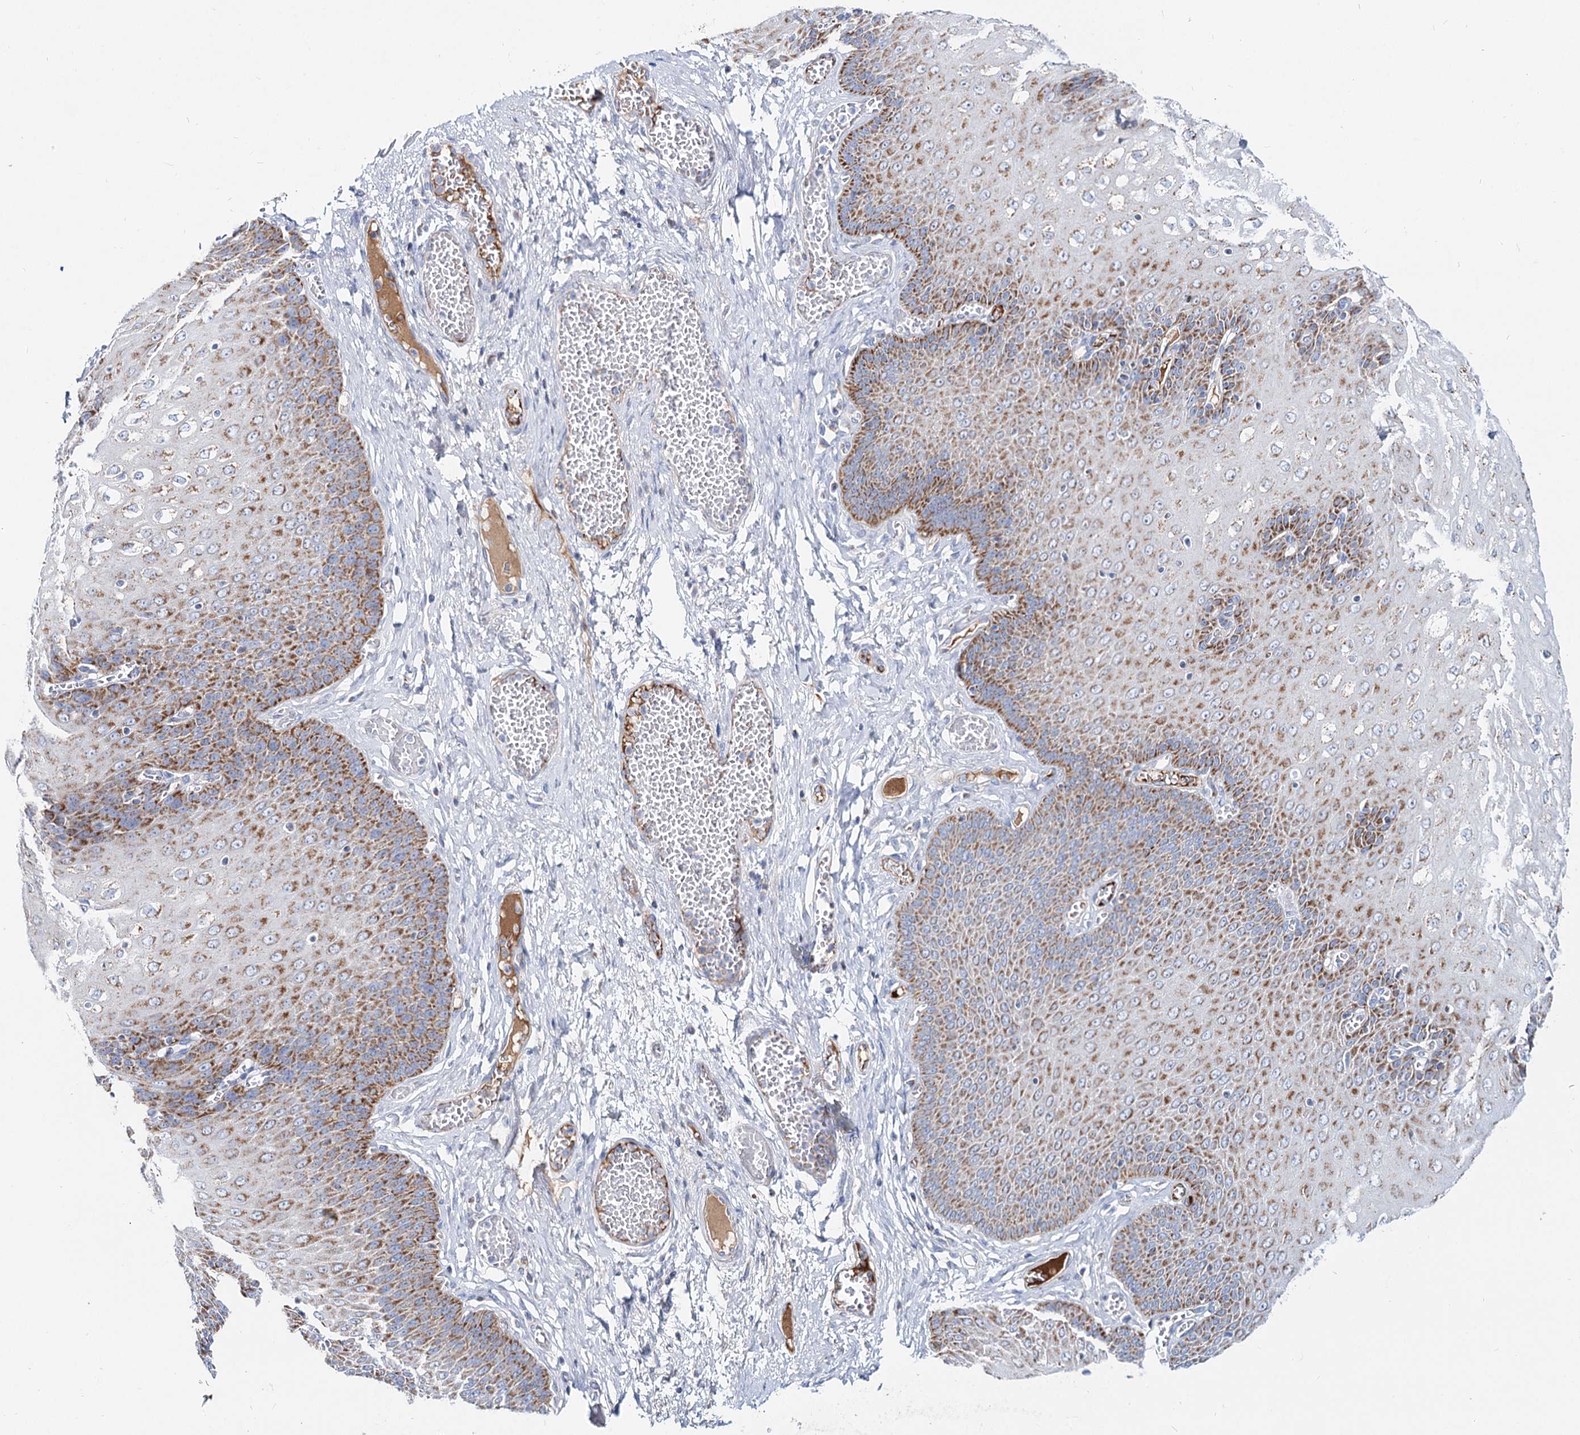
{"staining": {"intensity": "moderate", "quantity": "25%-75%", "location": "cytoplasmic/membranous"}, "tissue": "esophagus", "cell_type": "Squamous epithelial cells", "image_type": "normal", "snomed": [{"axis": "morphology", "description": "Normal tissue, NOS"}, {"axis": "topography", "description": "Esophagus"}], "caption": "The micrograph shows a brown stain indicating the presence of a protein in the cytoplasmic/membranous of squamous epithelial cells in esophagus.", "gene": "MCCC2", "patient": {"sex": "male", "age": 60}}